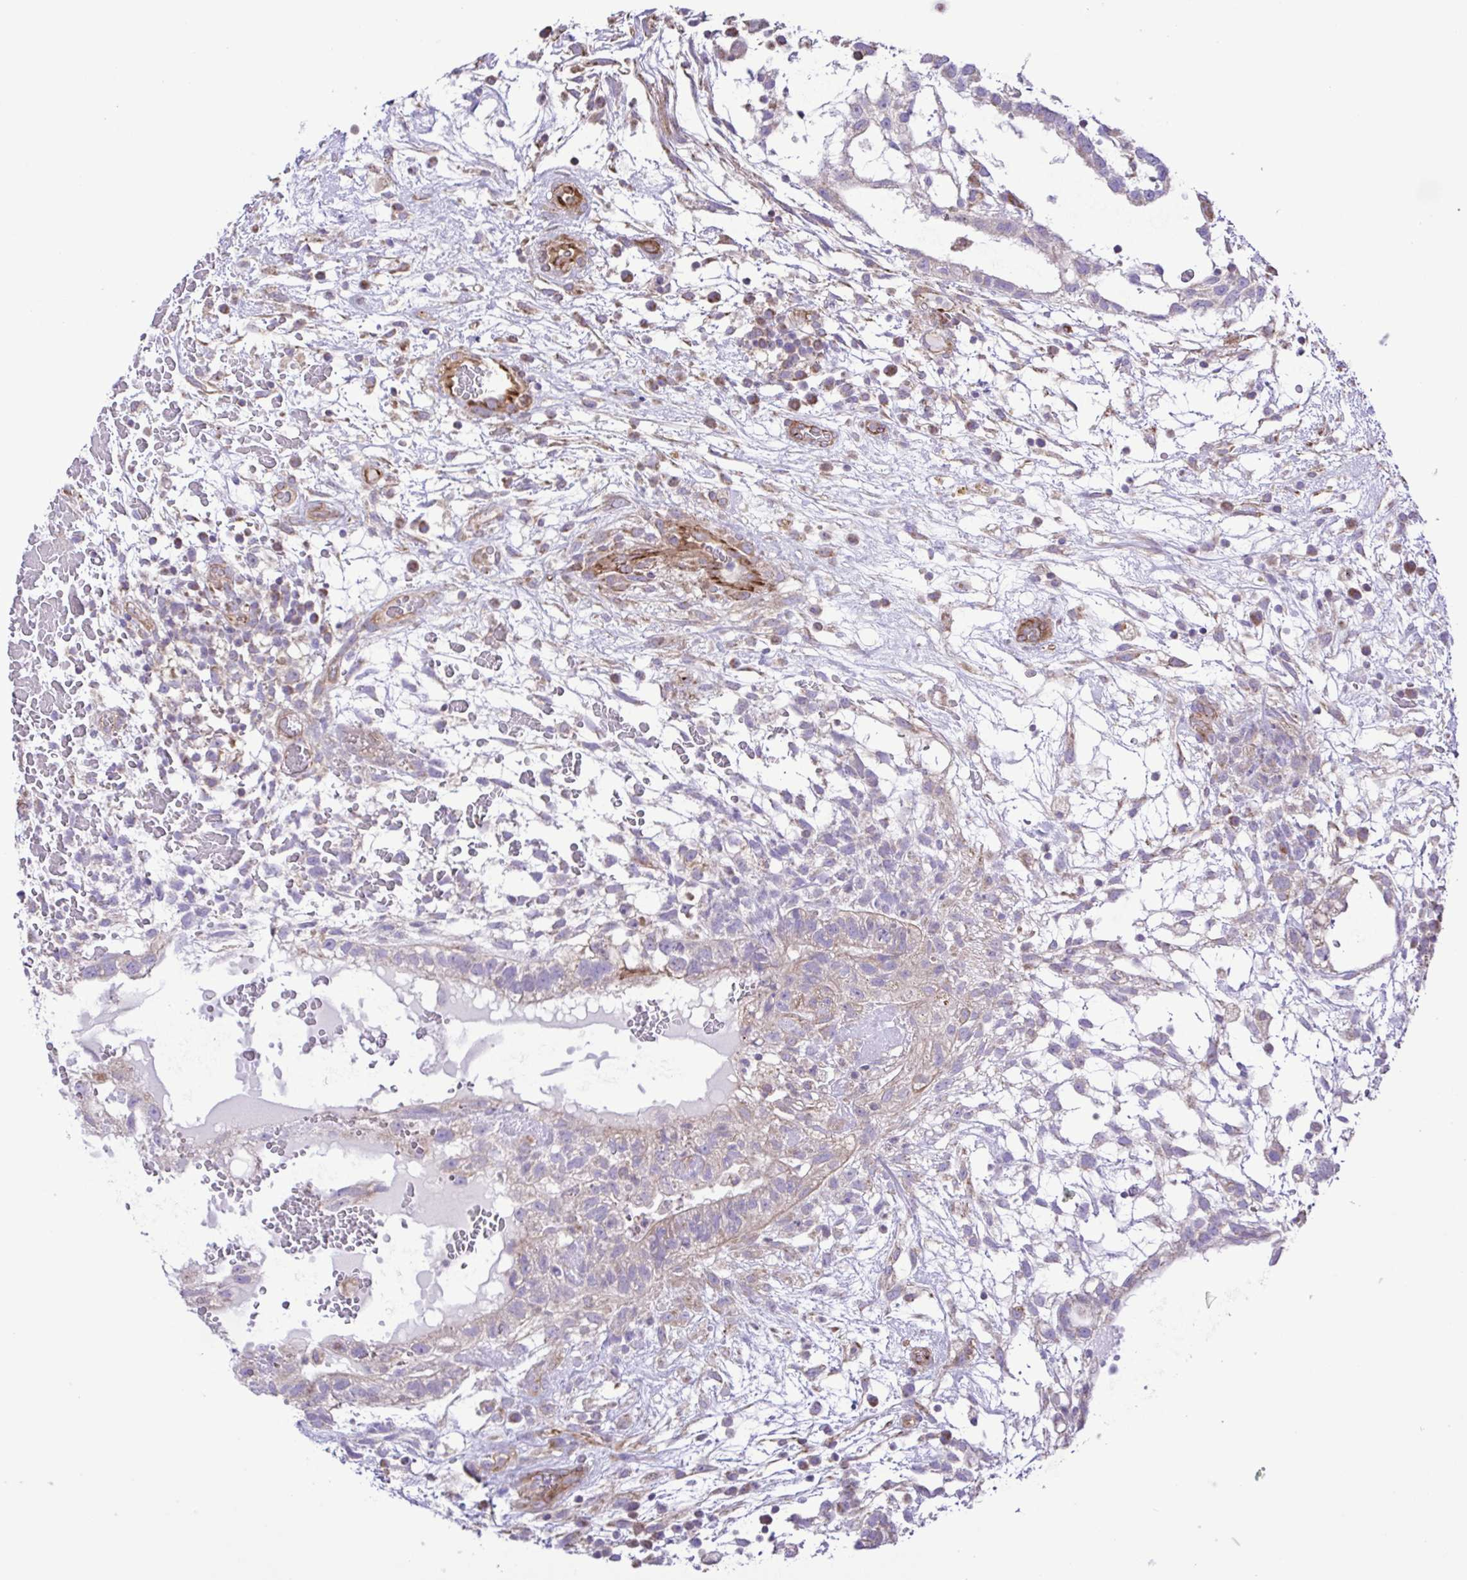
{"staining": {"intensity": "weak", "quantity": "<25%", "location": "cytoplasmic/membranous"}, "tissue": "testis cancer", "cell_type": "Tumor cells", "image_type": "cancer", "snomed": [{"axis": "morphology", "description": "Normal tissue, NOS"}, {"axis": "morphology", "description": "Carcinoma, Embryonal, NOS"}, {"axis": "topography", "description": "Testis"}], "caption": "High power microscopy image of an IHC image of embryonal carcinoma (testis), revealing no significant expression in tumor cells.", "gene": "FLT1", "patient": {"sex": "male", "age": 32}}